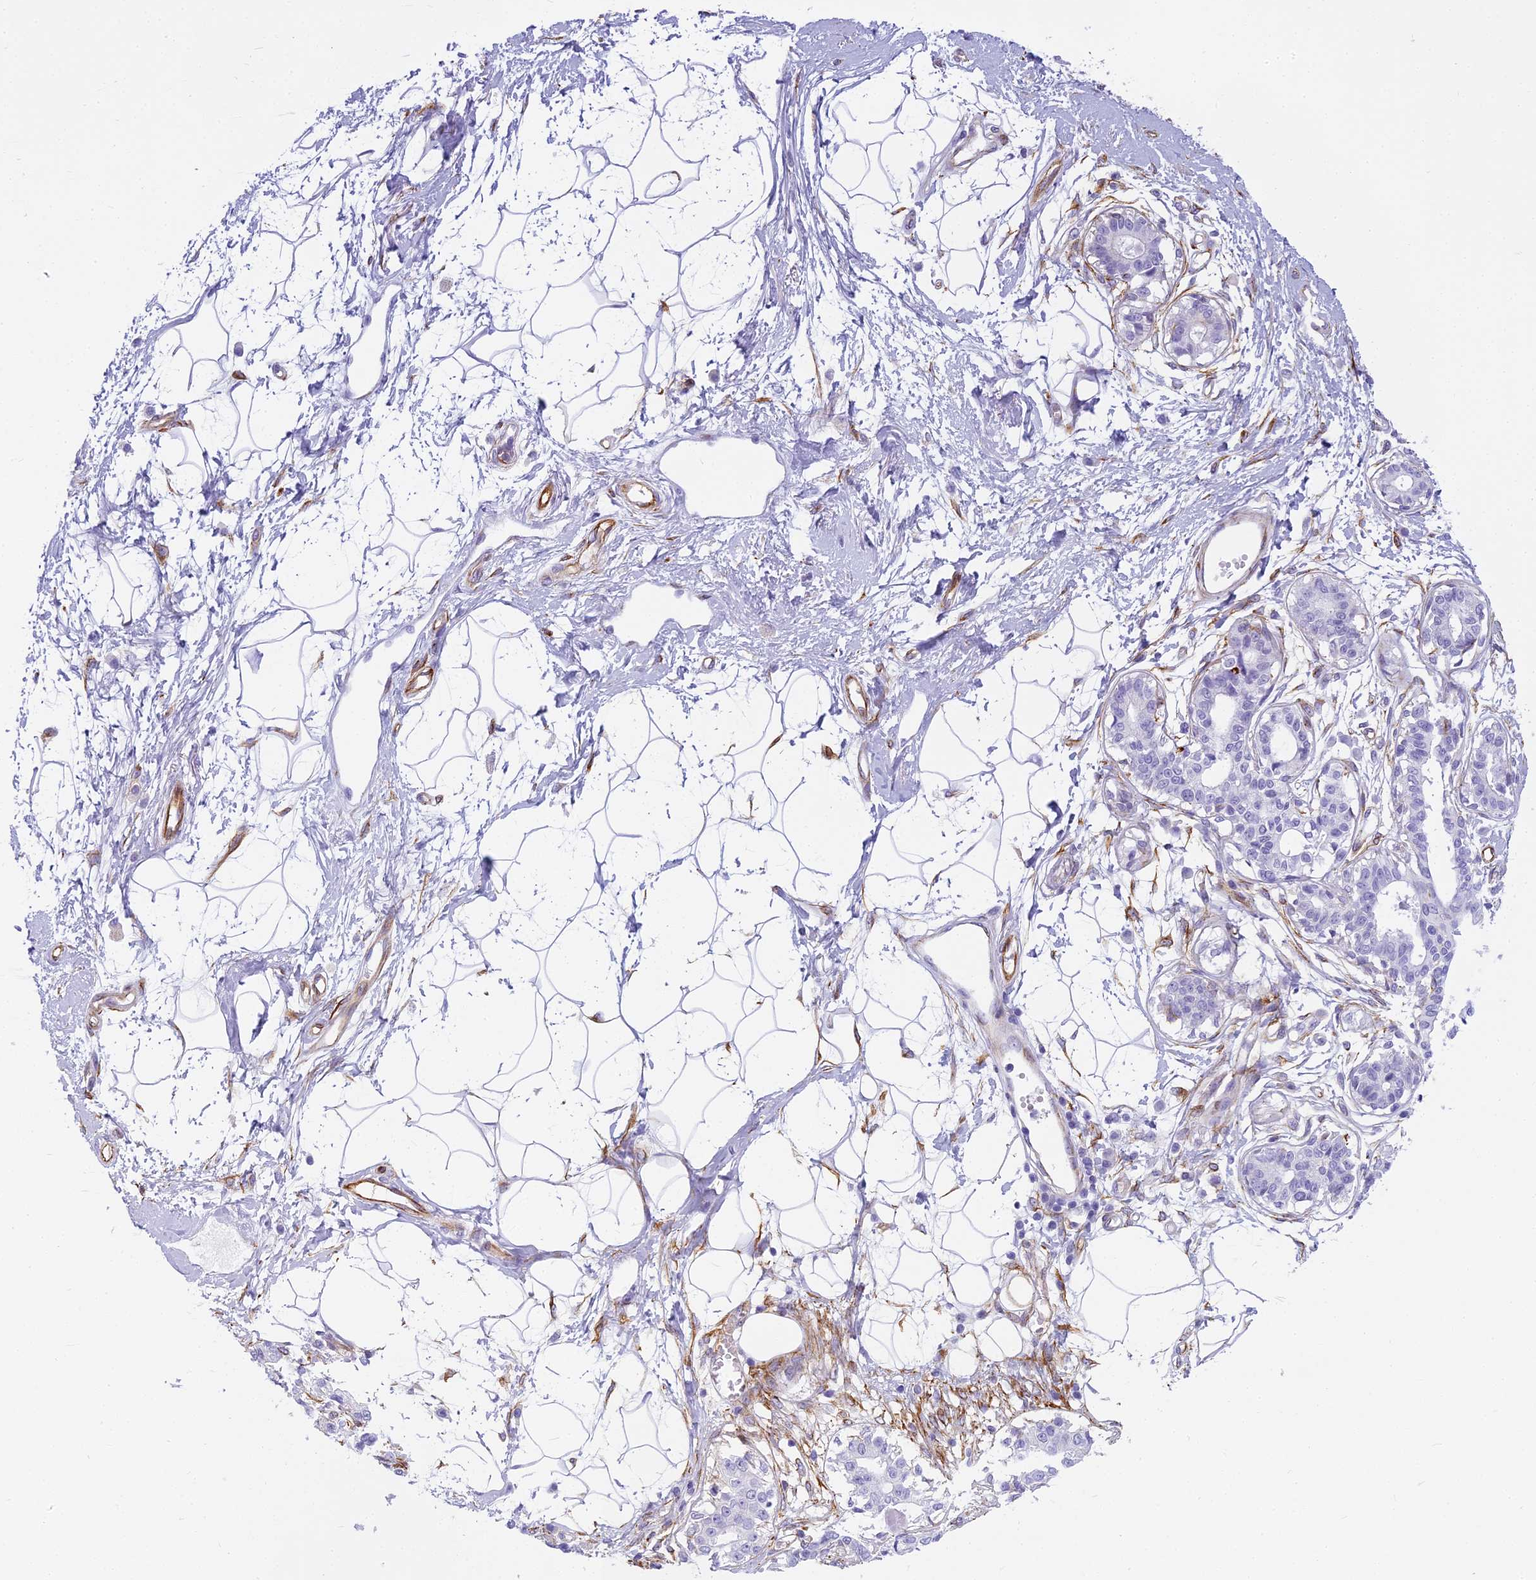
{"staining": {"intensity": "negative", "quantity": "none", "location": "none"}, "tissue": "breast", "cell_type": "Adipocytes", "image_type": "normal", "snomed": [{"axis": "morphology", "description": "Normal tissue, NOS"}, {"axis": "topography", "description": "Breast"}], "caption": "This is a micrograph of IHC staining of normal breast, which shows no expression in adipocytes. (Immunohistochemistry, brightfield microscopy, high magnification).", "gene": "ENSG00000265118", "patient": {"sex": "female", "age": 45}}